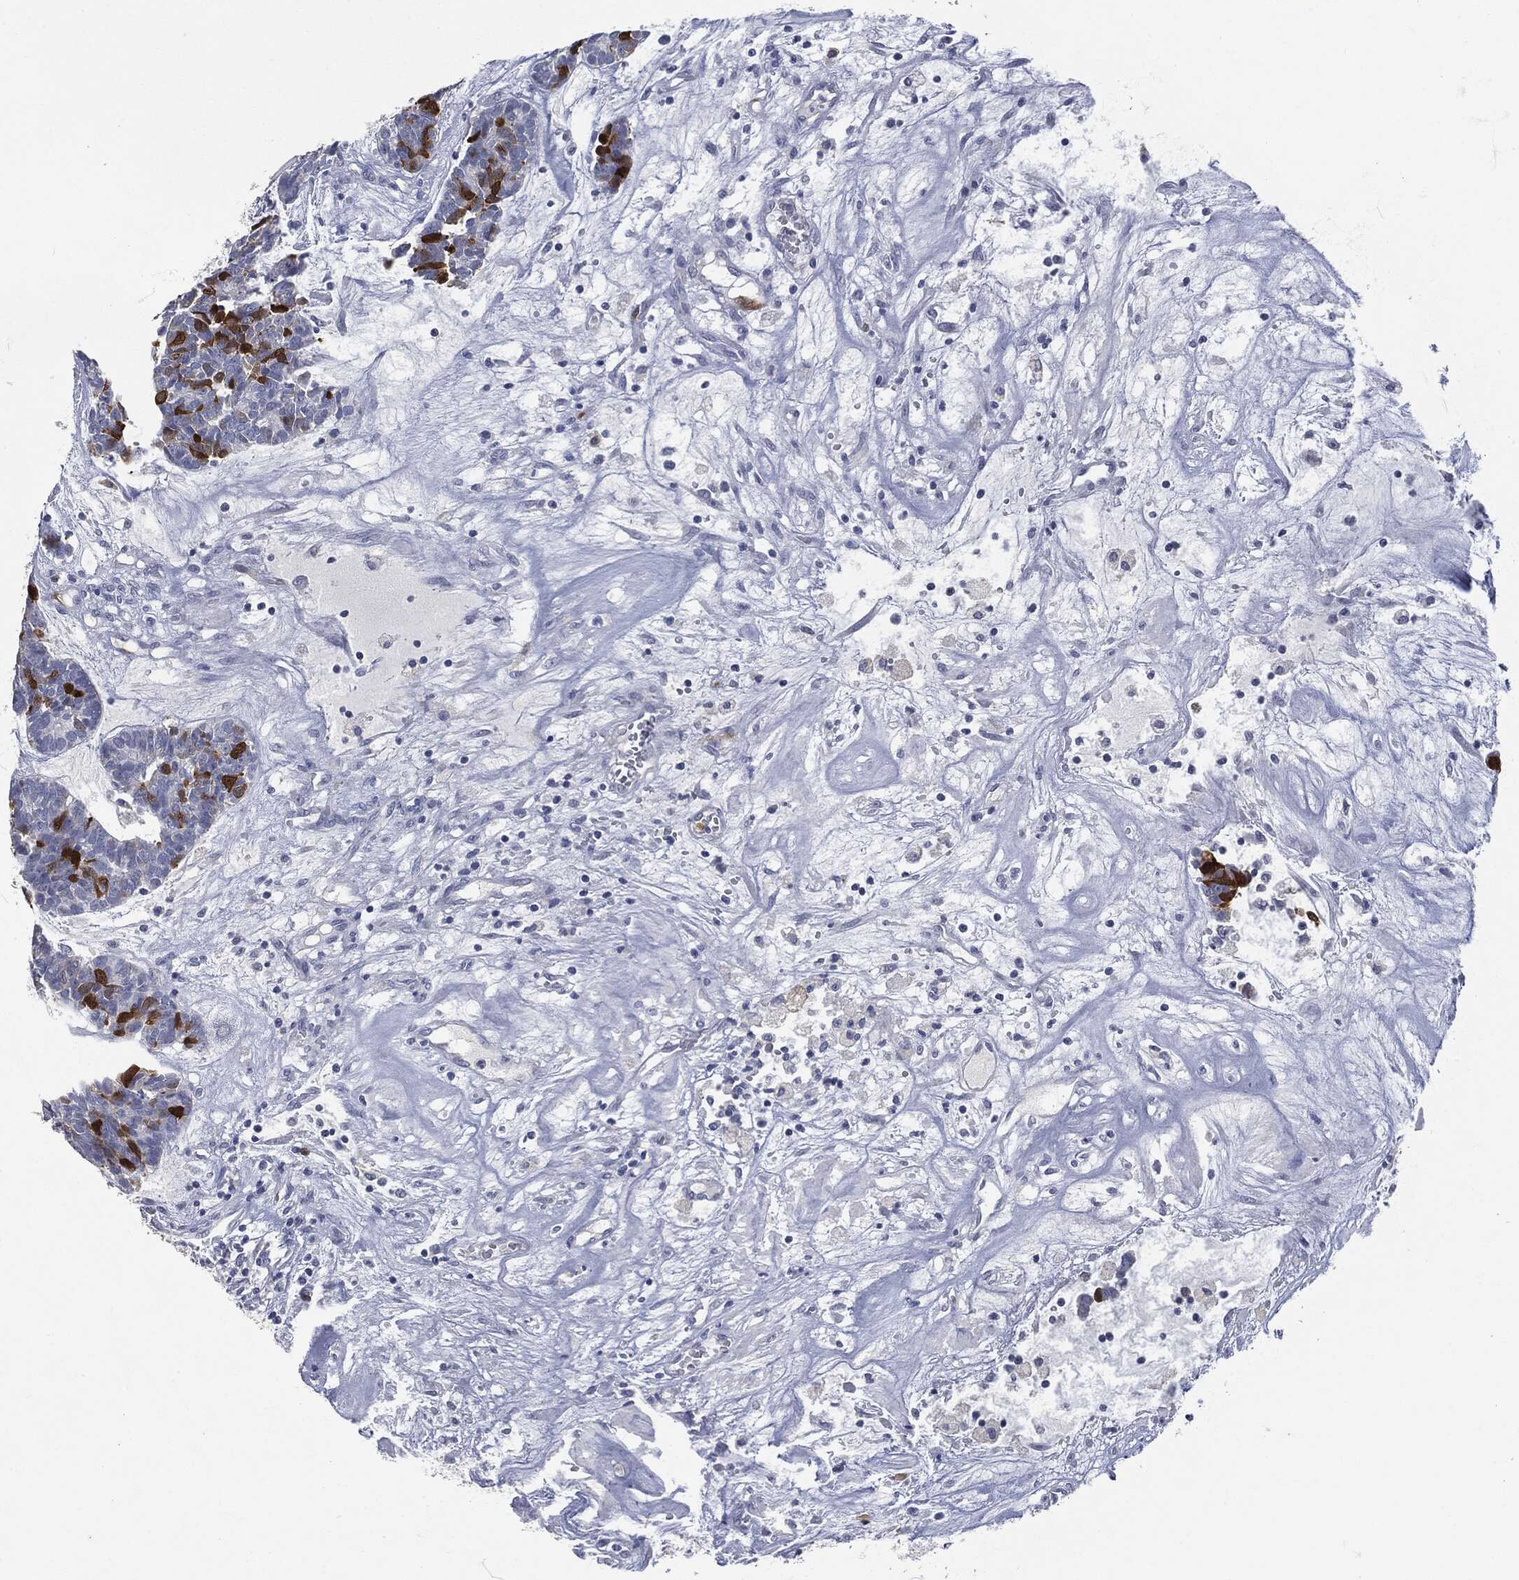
{"staining": {"intensity": "strong", "quantity": "<25%", "location": "cytoplasmic/membranous"}, "tissue": "head and neck cancer", "cell_type": "Tumor cells", "image_type": "cancer", "snomed": [{"axis": "morphology", "description": "Adenocarcinoma, NOS"}, {"axis": "topography", "description": "Head-Neck"}], "caption": "Approximately <25% of tumor cells in head and neck cancer (adenocarcinoma) demonstrate strong cytoplasmic/membranous protein positivity as visualized by brown immunohistochemical staining.", "gene": "UBE2C", "patient": {"sex": "female", "age": 81}}